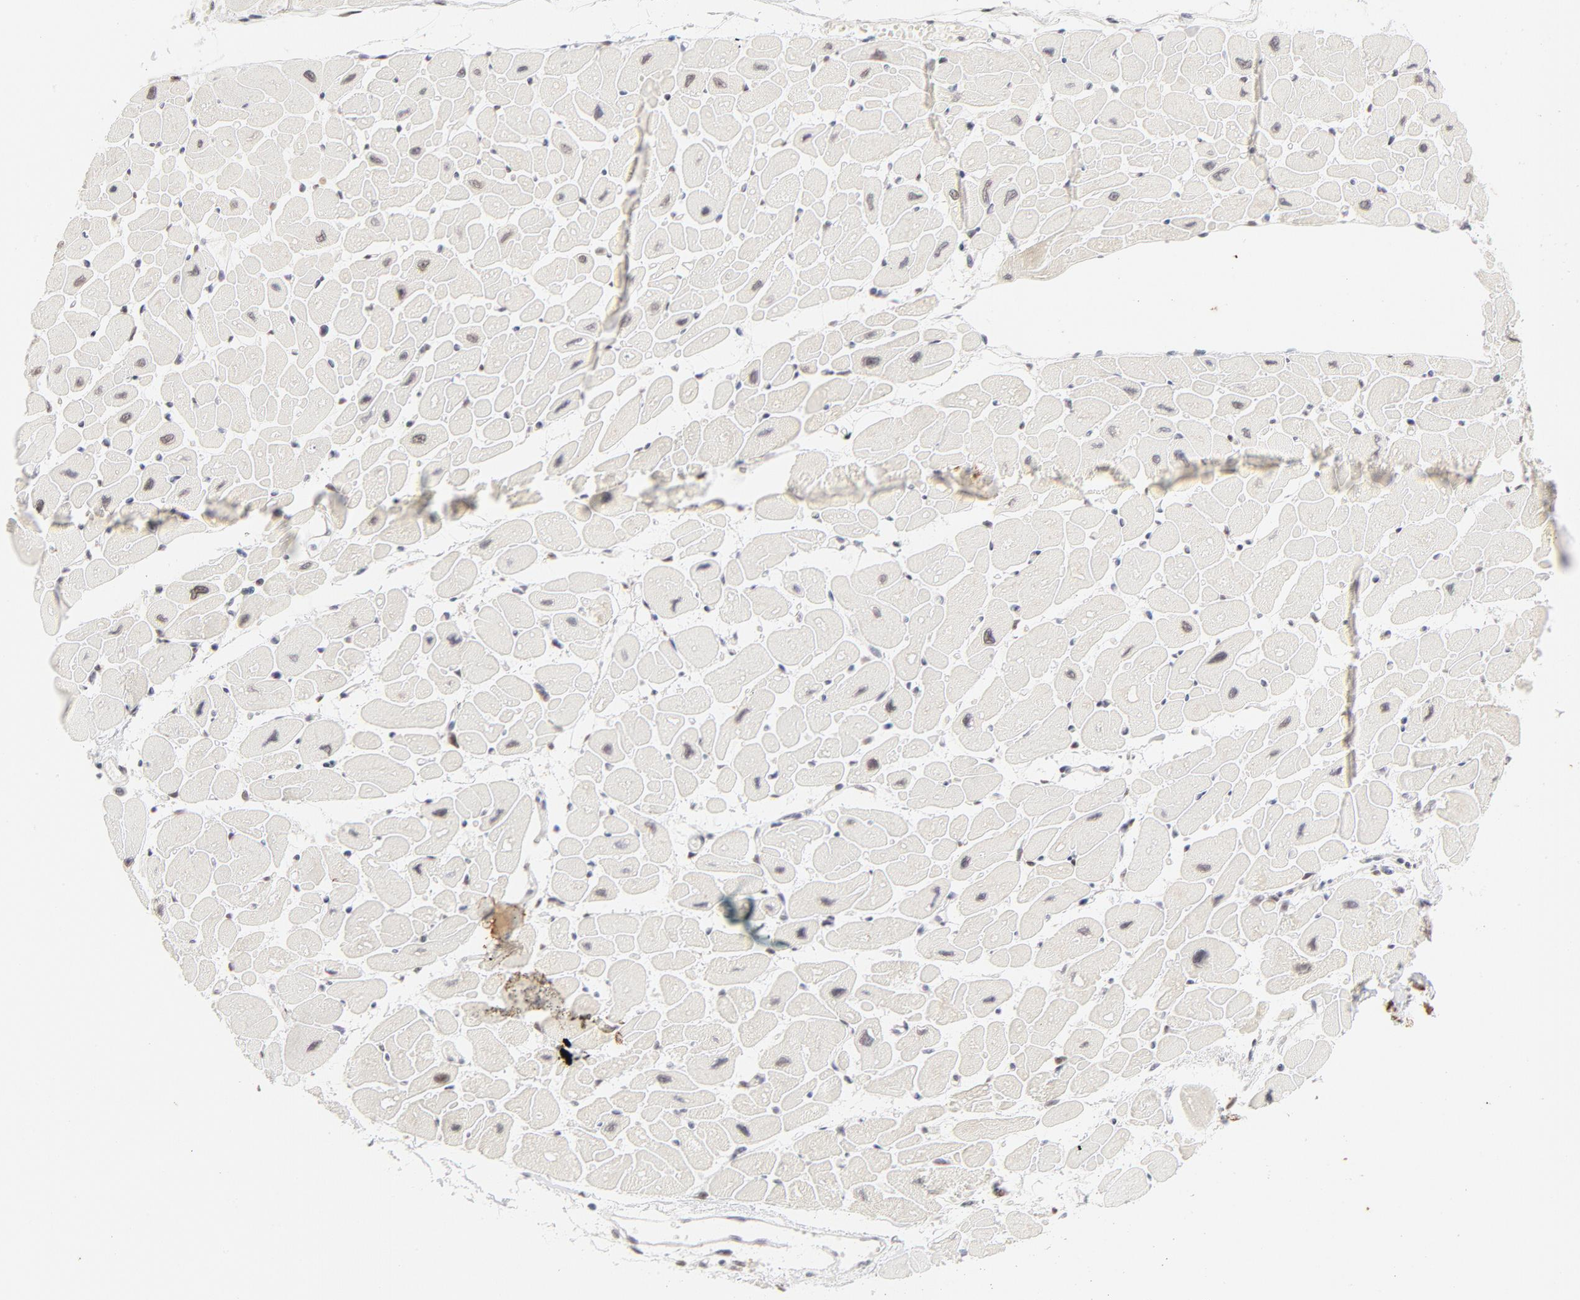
{"staining": {"intensity": "weak", "quantity": "<25%", "location": "nuclear"}, "tissue": "heart muscle", "cell_type": "Cardiomyocytes", "image_type": "normal", "snomed": [{"axis": "morphology", "description": "Normal tissue, NOS"}, {"axis": "topography", "description": "Heart"}], "caption": "This is an immunohistochemistry (IHC) image of normal human heart muscle. There is no staining in cardiomyocytes.", "gene": "PBX1", "patient": {"sex": "female", "age": 54}}